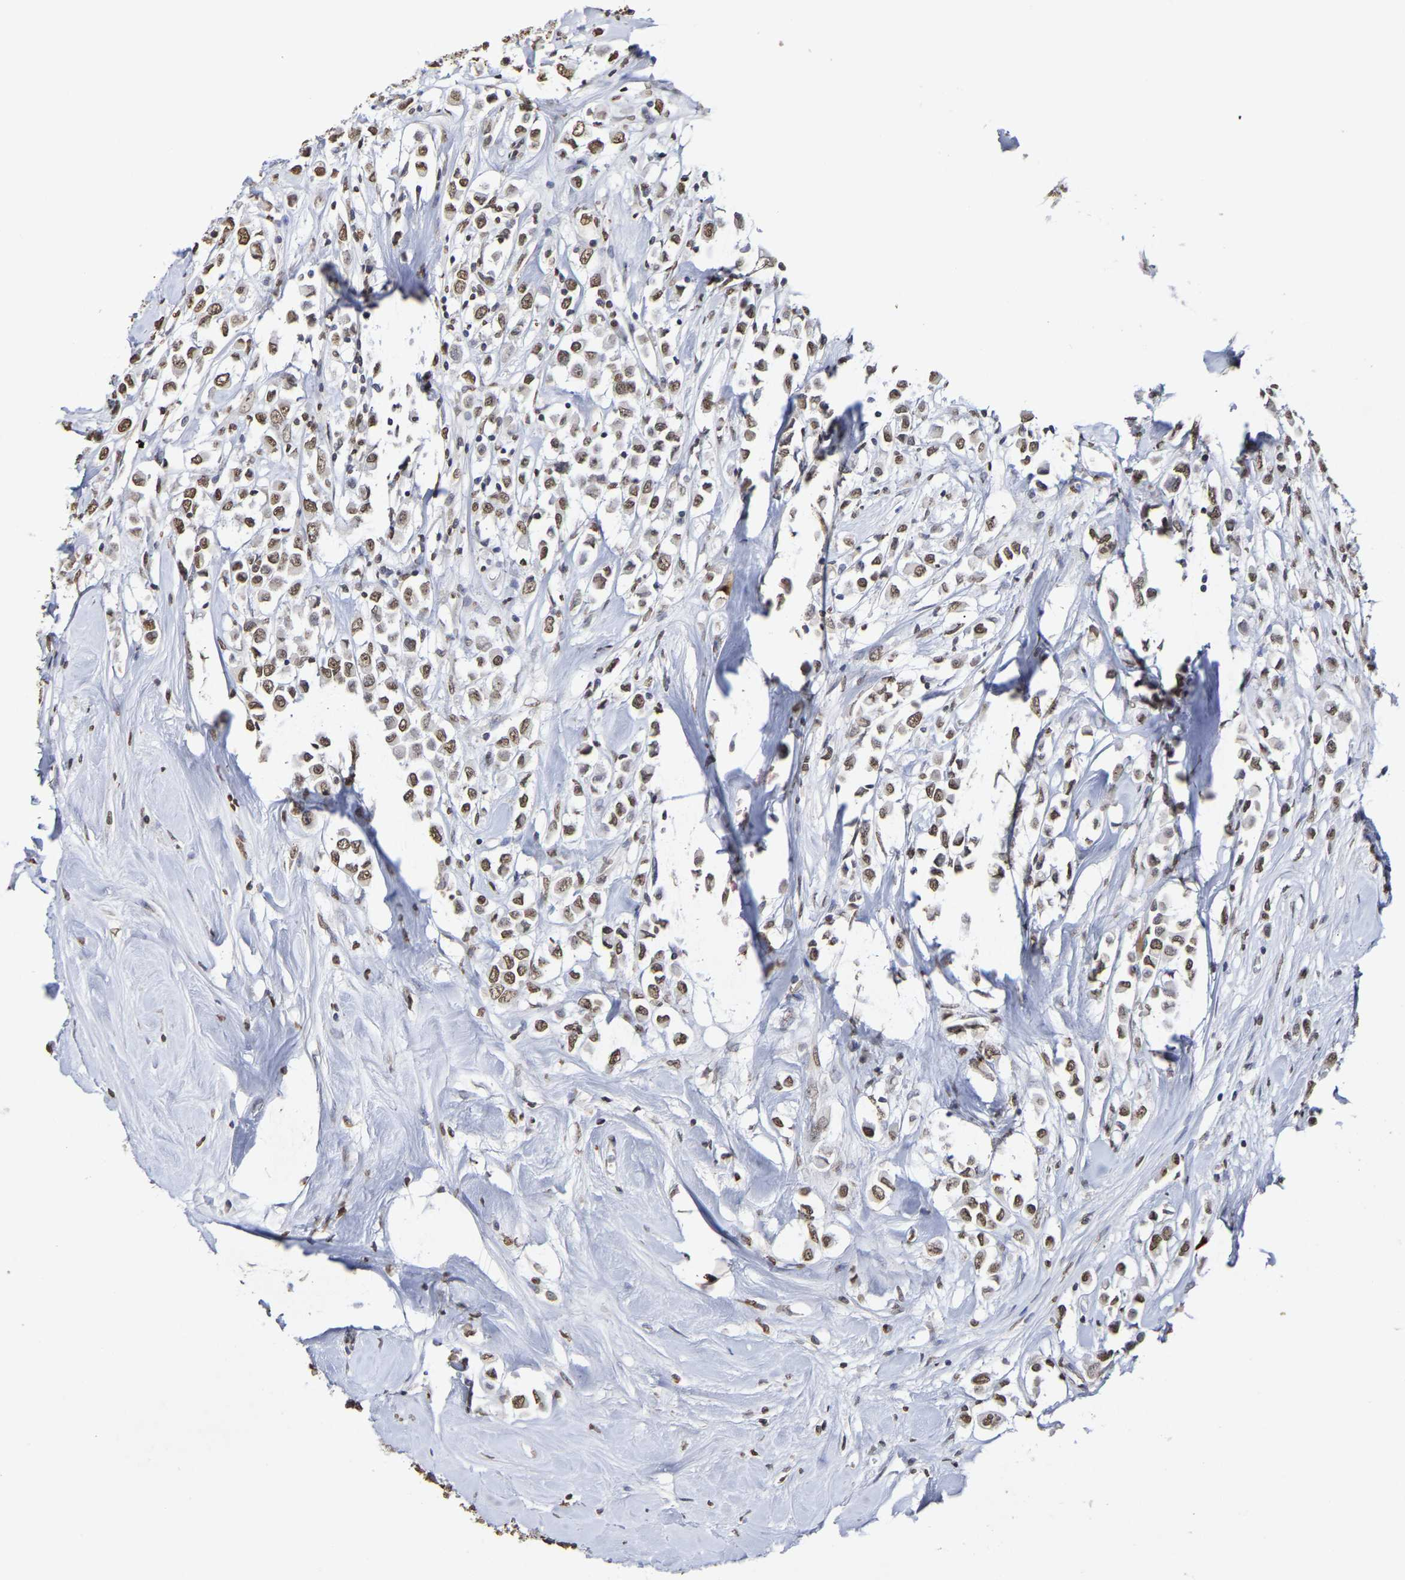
{"staining": {"intensity": "moderate", "quantity": ">75%", "location": "nuclear"}, "tissue": "breast cancer", "cell_type": "Tumor cells", "image_type": "cancer", "snomed": [{"axis": "morphology", "description": "Duct carcinoma"}, {"axis": "topography", "description": "Breast"}], "caption": "A brown stain labels moderate nuclear staining of a protein in human breast cancer tumor cells.", "gene": "ATF4", "patient": {"sex": "female", "age": 61}}